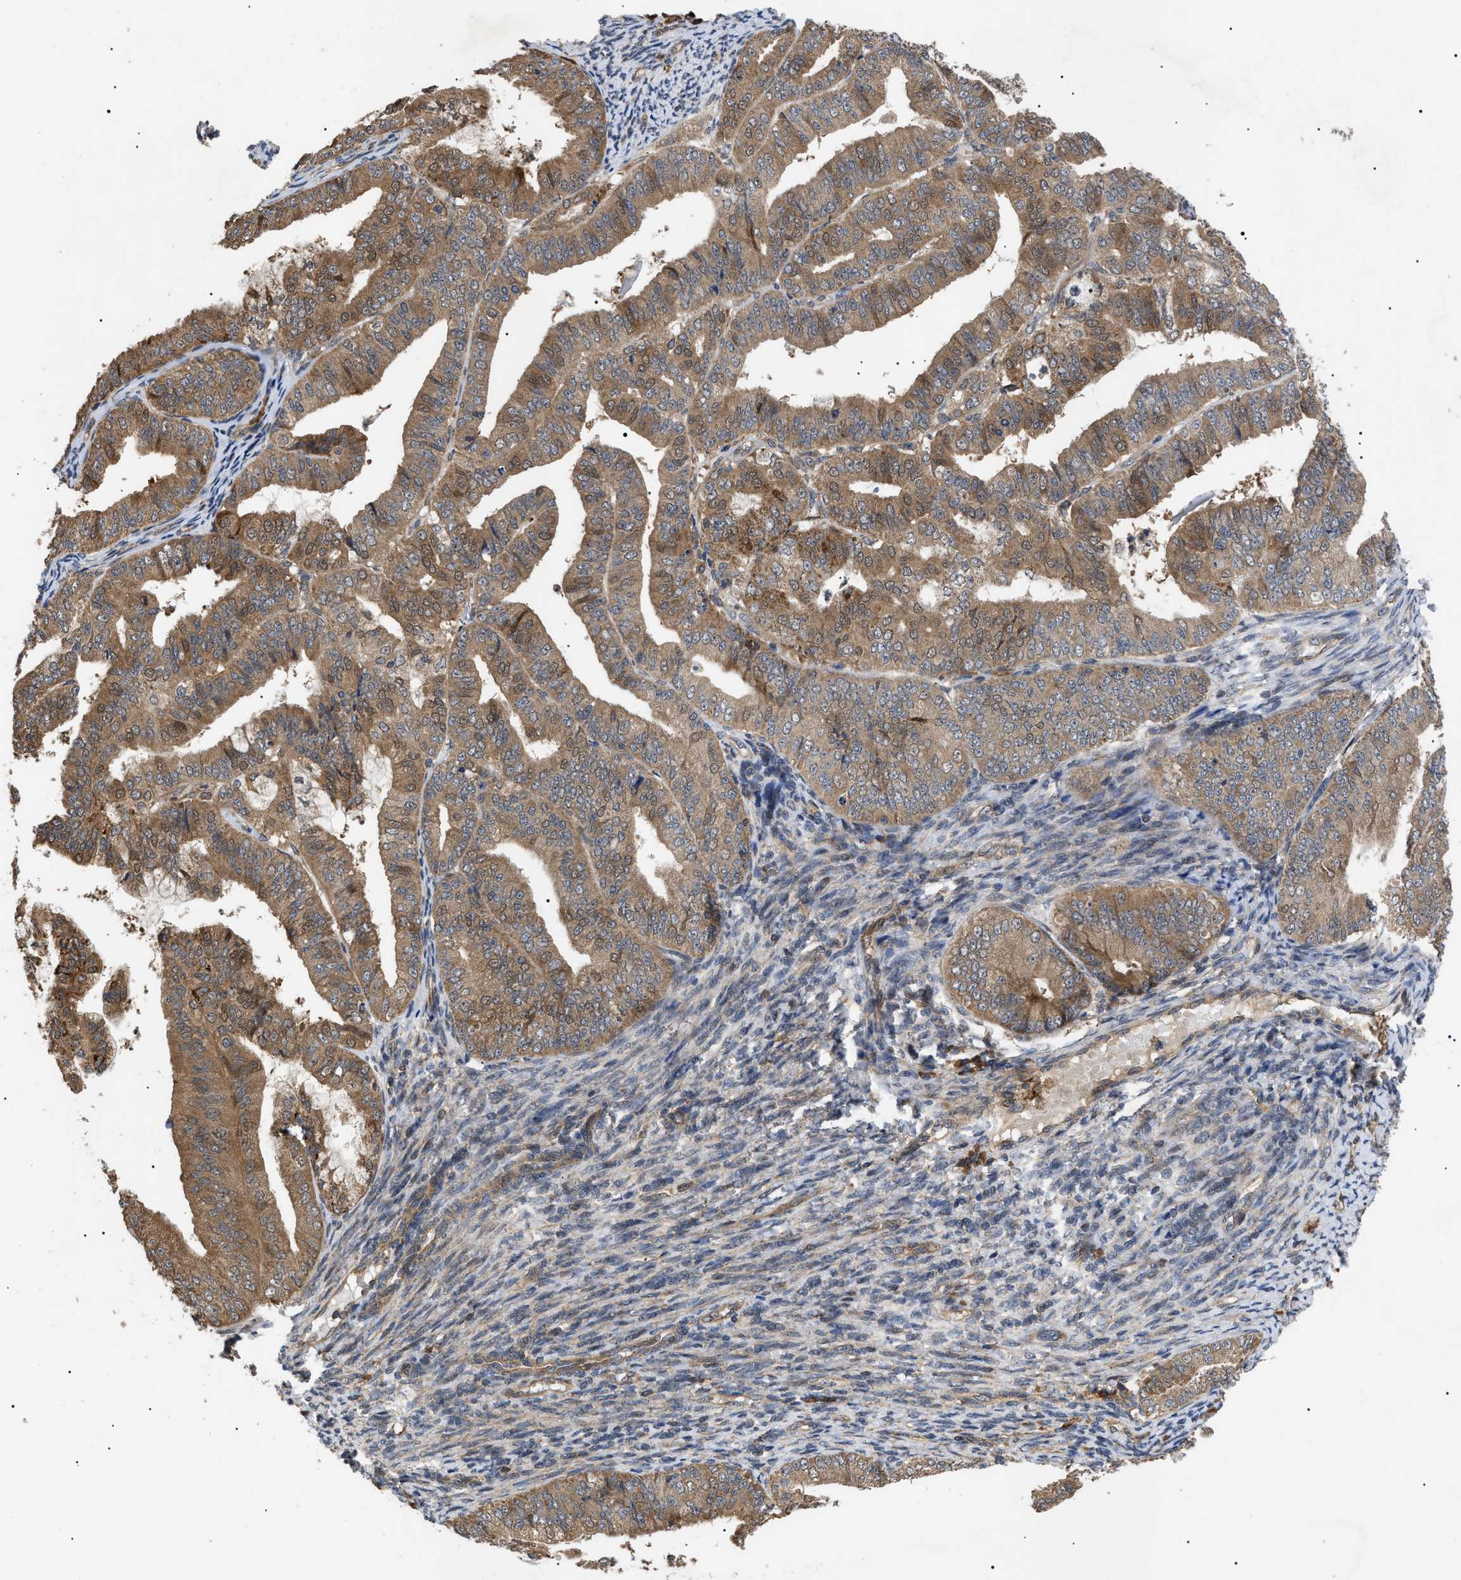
{"staining": {"intensity": "moderate", "quantity": ">75%", "location": "cytoplasmic/membranous,nuclear"}, "tissue": "endometrial cancer", "cell_type": "Tumor cells", "image_type": "cancer", "snomed": [{"axis": "morphology", "description": "Adenocarcinoma, NOS"}, {"axis": "topography", "description": "Endometrium"}], "caption": "IHC image of endometrial cancer stained for a protein (brown), which exhibits medium levels of moderate cytoplasmic/membranous and nuclear positivity in approximately >75% of tumor cells.", "gene": "ASTL", "patient": {"sex": "female", "age": 63}}